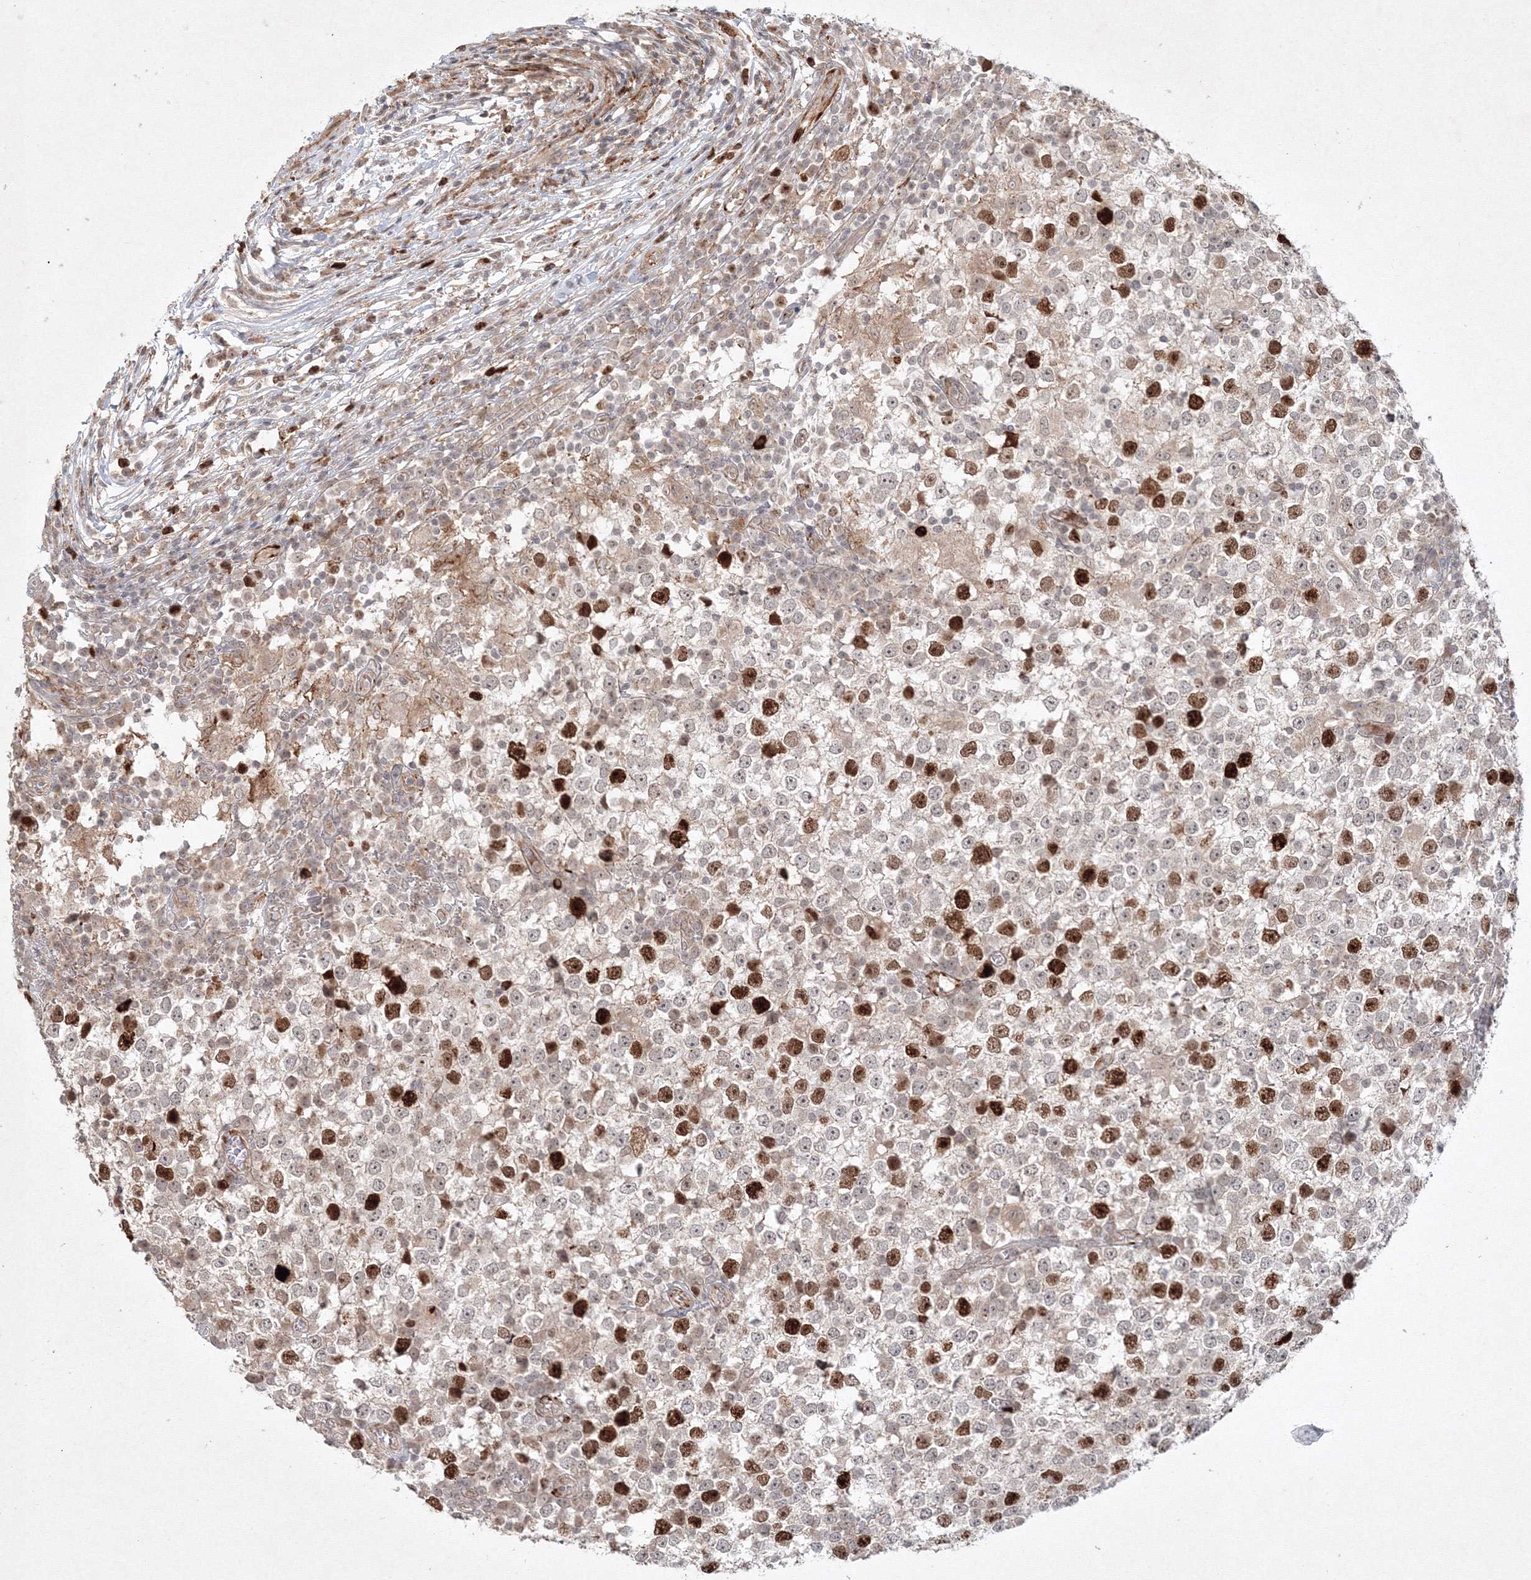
{"staining": {"intensity": "strong", "quantity": "25%-75%", "location": "nuclear"}, "tissue": "testis cancer", "cell_type": "Tumor cells", "image_type": "cancer", "snomed": [{"axis": "morphology", "description": "Seminoma, NOS"}, {"axis": "topography", "description": "Testis"}], "caption": "A brown stain highlights strong nuclear positivity of a protein in human testis seminoma tumor cells.", "gene": "KIF20A", "patient": {"sex": "male", "age": 65}}